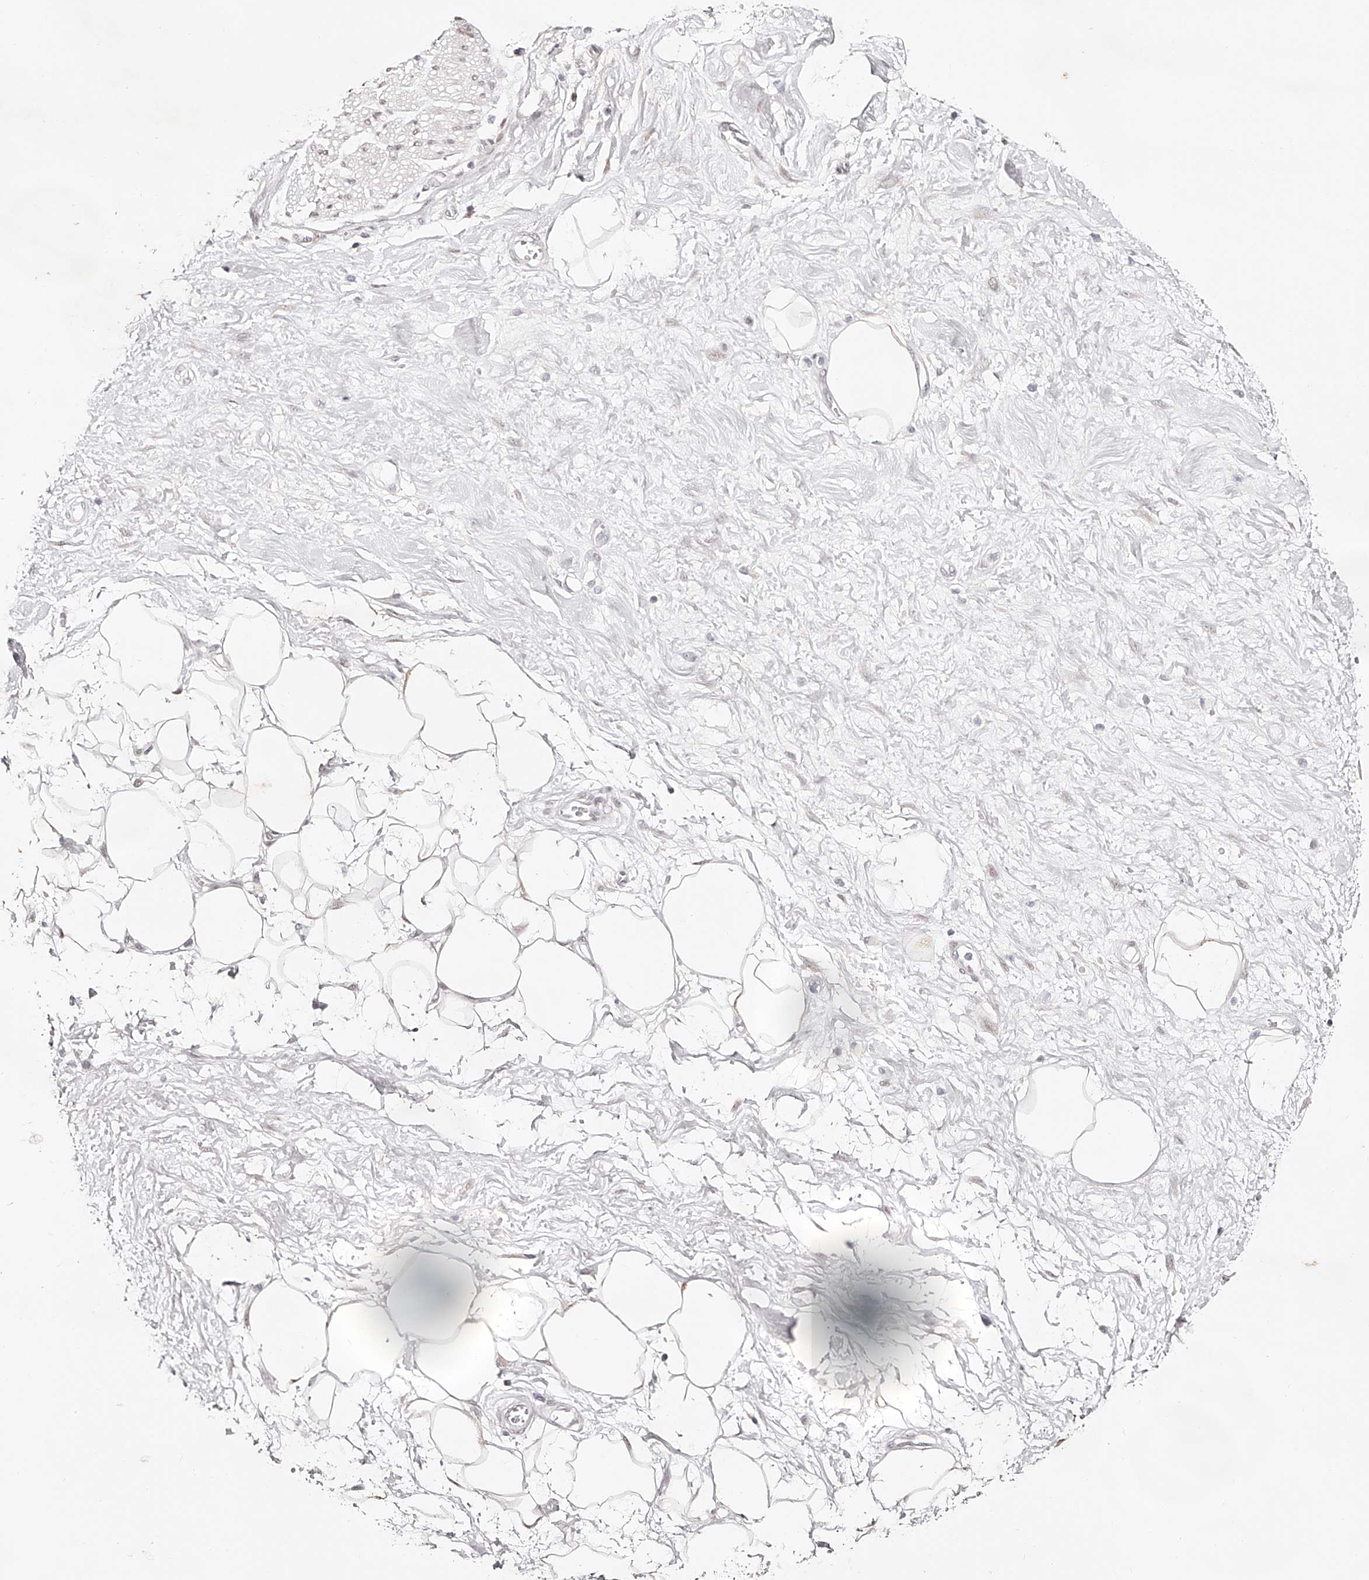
{"staining": {"intensity": "weak", "quantity": "25%-75%", "location": "cytoplasmic/membranous"}, "tissue": "adipose tissue", "cell_type": "Adipocytes", "image_type": "normal", "snomed": [{"axis": "morphology", "description": "Normal tissue, NOS"}, {"axis": "morphology", "description": "Adenocarcinoma, NOS"}, {"axis": "topography", "description": "Pancreas"}, {"axis": "topography", "description": "Peripheral nerve tissue"}], "caption": "Immunohistochemistry (DAB (3,3'-diaminobenzidine)) staining of normal human adipose tissue displays weak cytoplasmic/membranous protein positivity in about 25%-75% of adipocytes.", "gene": "USF3", "patient": {"sex": "male", "age": 59}}